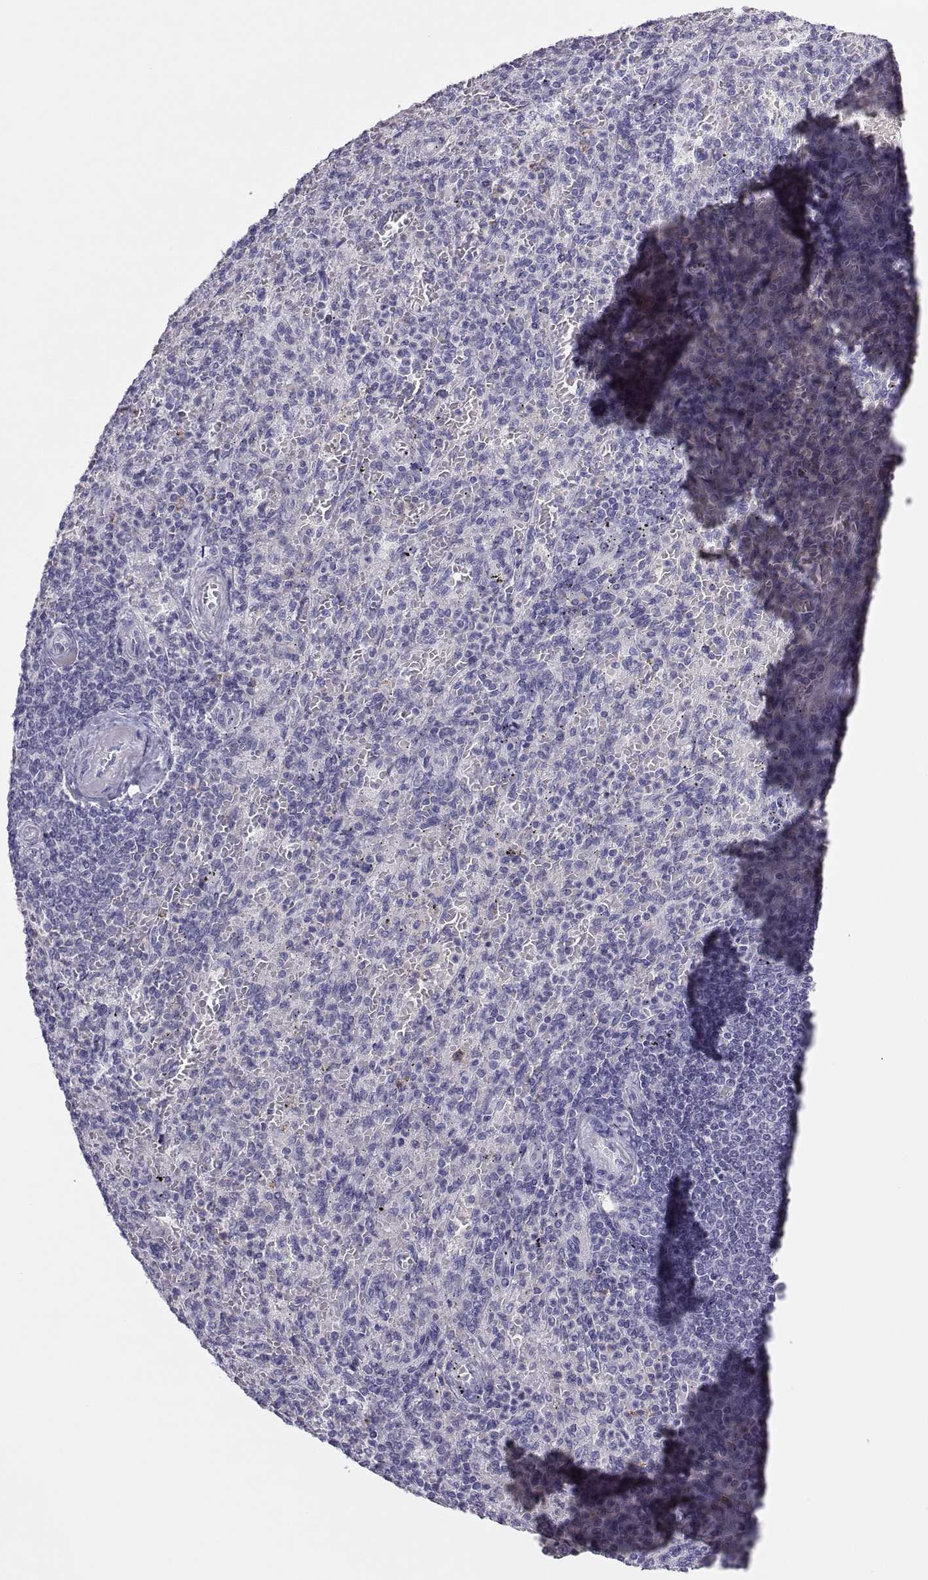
{"staining": {"intensity": "negative", "quantity": "none", "location": "none"}, "tissue": "spleen", "cell_type": "Cells in red pulp", "image_type": "normal", "snomed": [{"axis": "morphology", "description": "Normal tissue, NOS"}, {"axis": "topography", "description": "Spleen"}], "caption": "DAB immunohistochemical staining of benign spleen demonstrates no significant expression in cells in red pulp.", "gene": "TRPM7", "patient": {"sex": "female", "age": 74}}